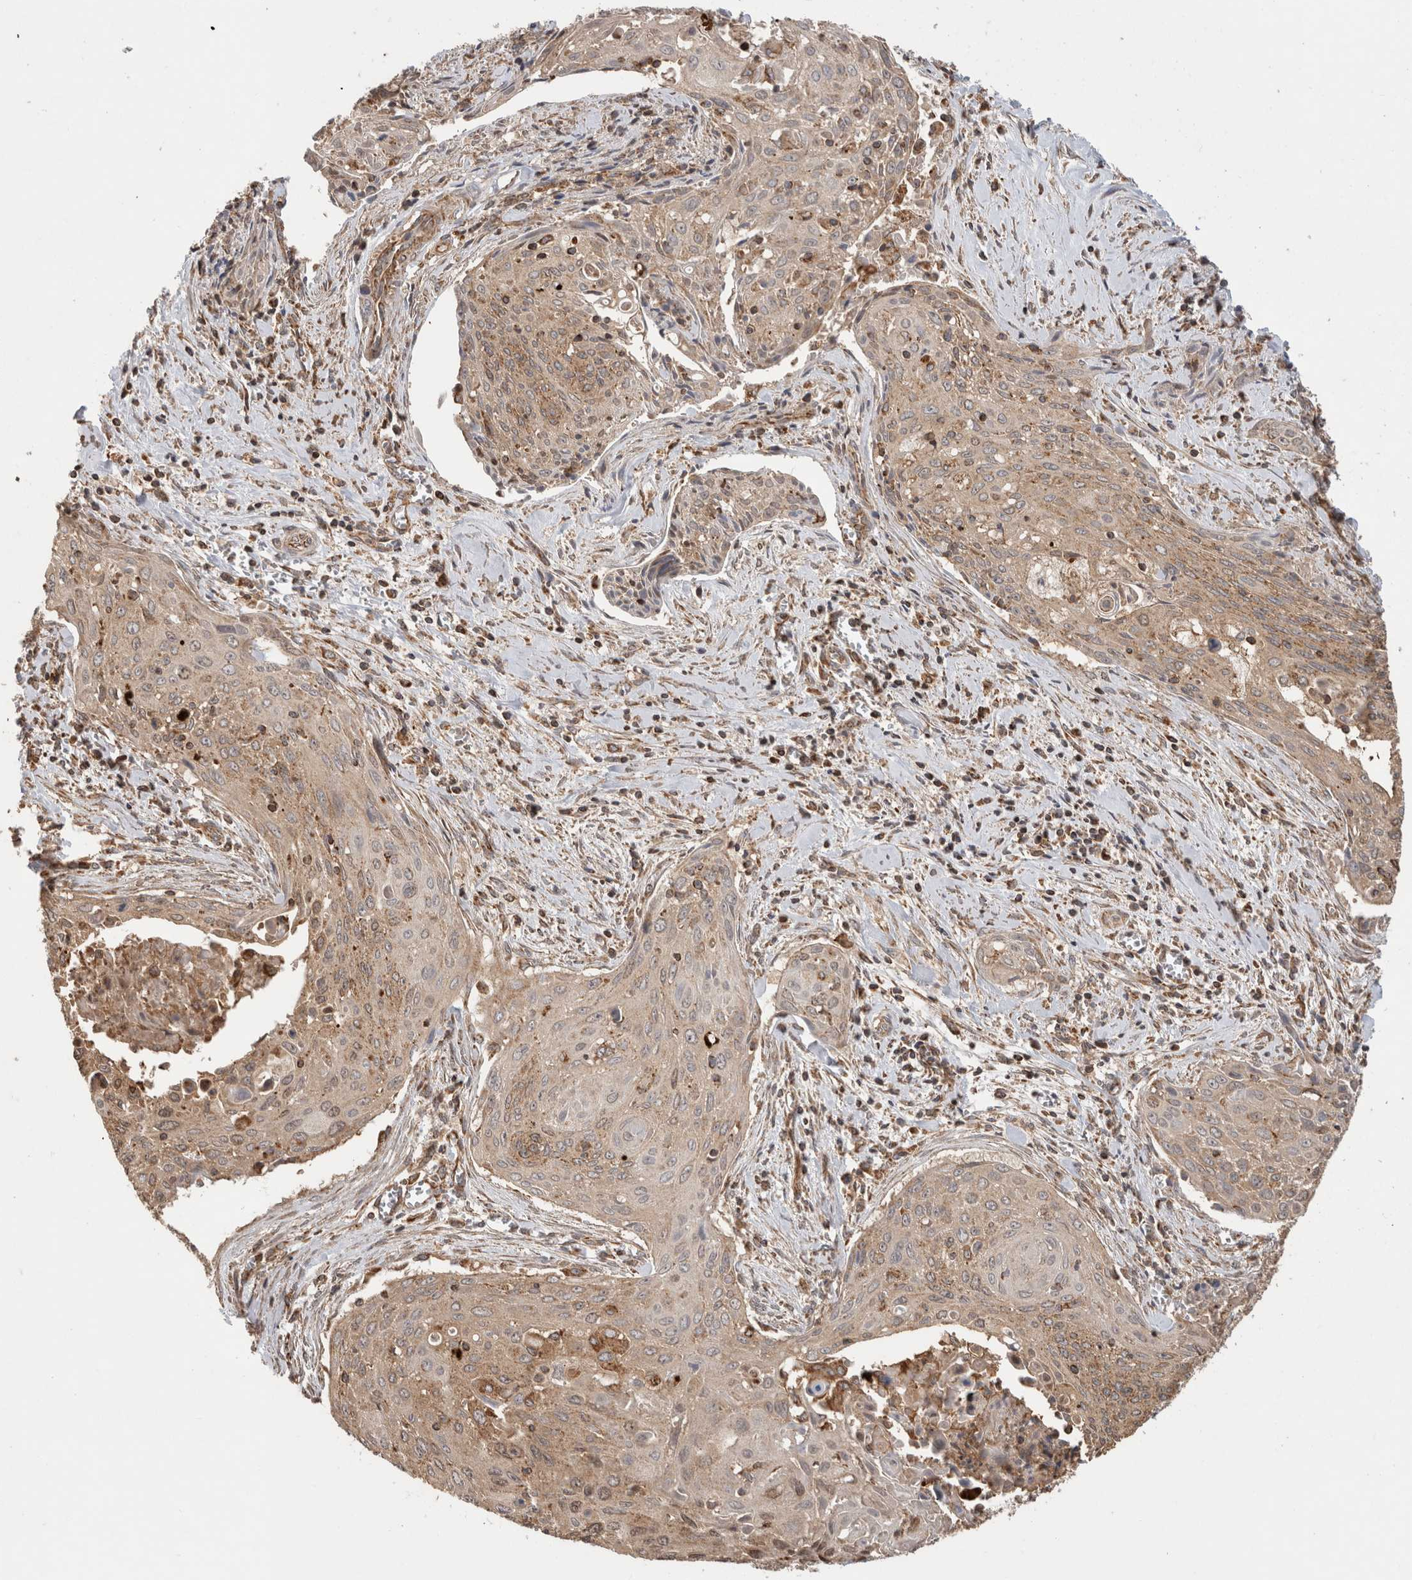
{"staining": {"intensity": "weak", "quantity": ">75%", "location": "cytoplasmic/membranous"}, "tissue": "cervical cancer", "cell_type": "Tumor cells", "image_type": "cancer", "snomed": [{"axis": "morphology", "description": "Squamous cell carcinoma, NOS"}, {"axis": "topography", "description": "Cervix"}], "caption": "Squamous cell carcinoma (cervical) tissue shows weak cytoplasmic/membranous staining in about >75% of tumor cells, visualized by immunohistochemistry.", "gene": "IMMP2L", "patient": {"sex": "female", "age": 55}}